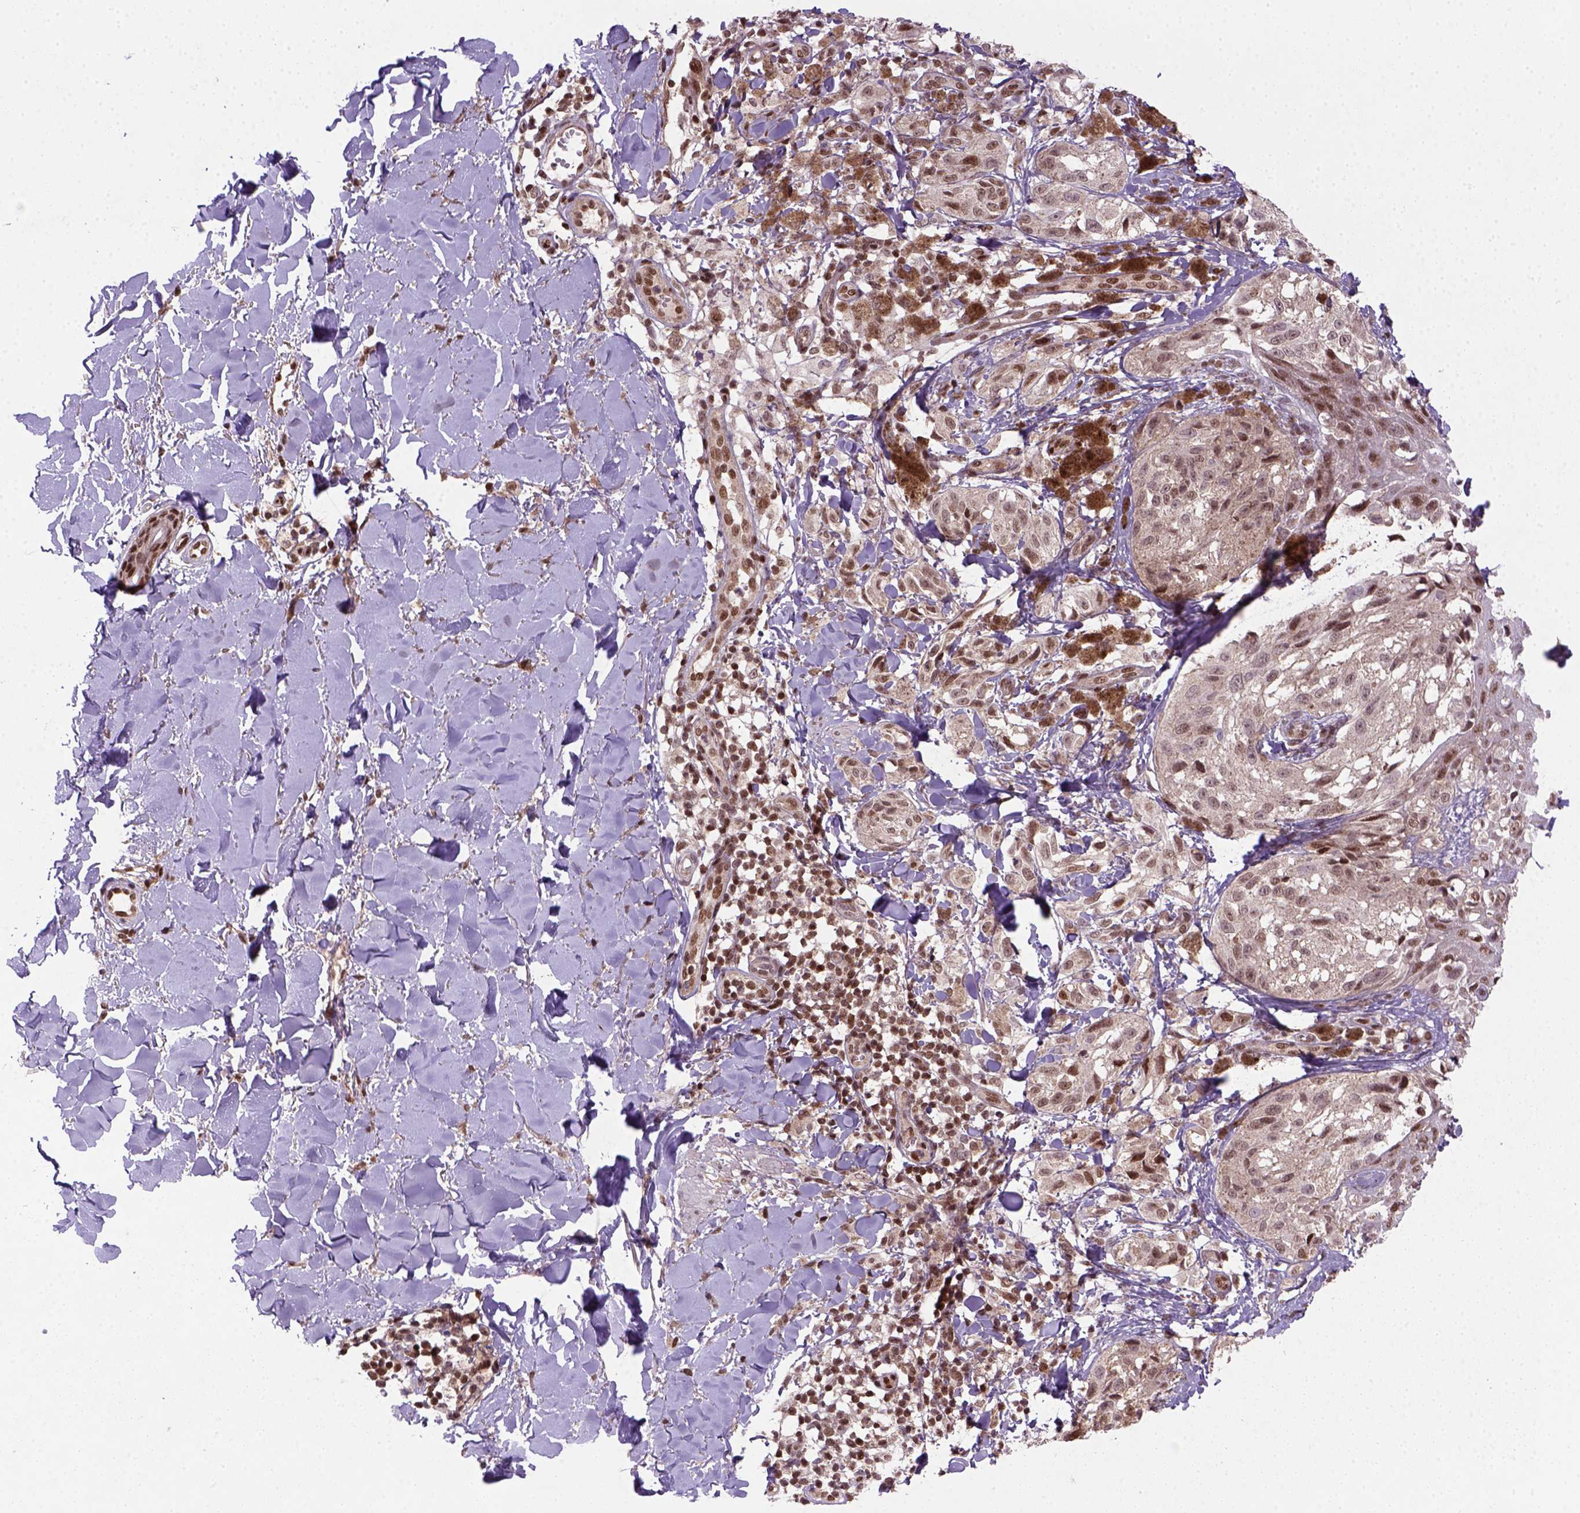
{"staining": {"intensity": "moderate", "quantity": ">75%", "location": "nuclear"}, "tissue": "melanoma", "cell_type": "Tumor cells", "image_type": "cancer", "snomed": [{"axis": "morphology", "description": "Malignant melanoma, NOS"}, {"axis": "topography", "description": "Skin"}], "caption": "Immunohistochemistry histopathology image of human malignant melanoma stained for a protein (brown), which exhibits medium levels of moderate nuclear staining in about >75% of tumor cells.", "gene": "MGMT", "patient": {"sex": "male", "age": 36}}